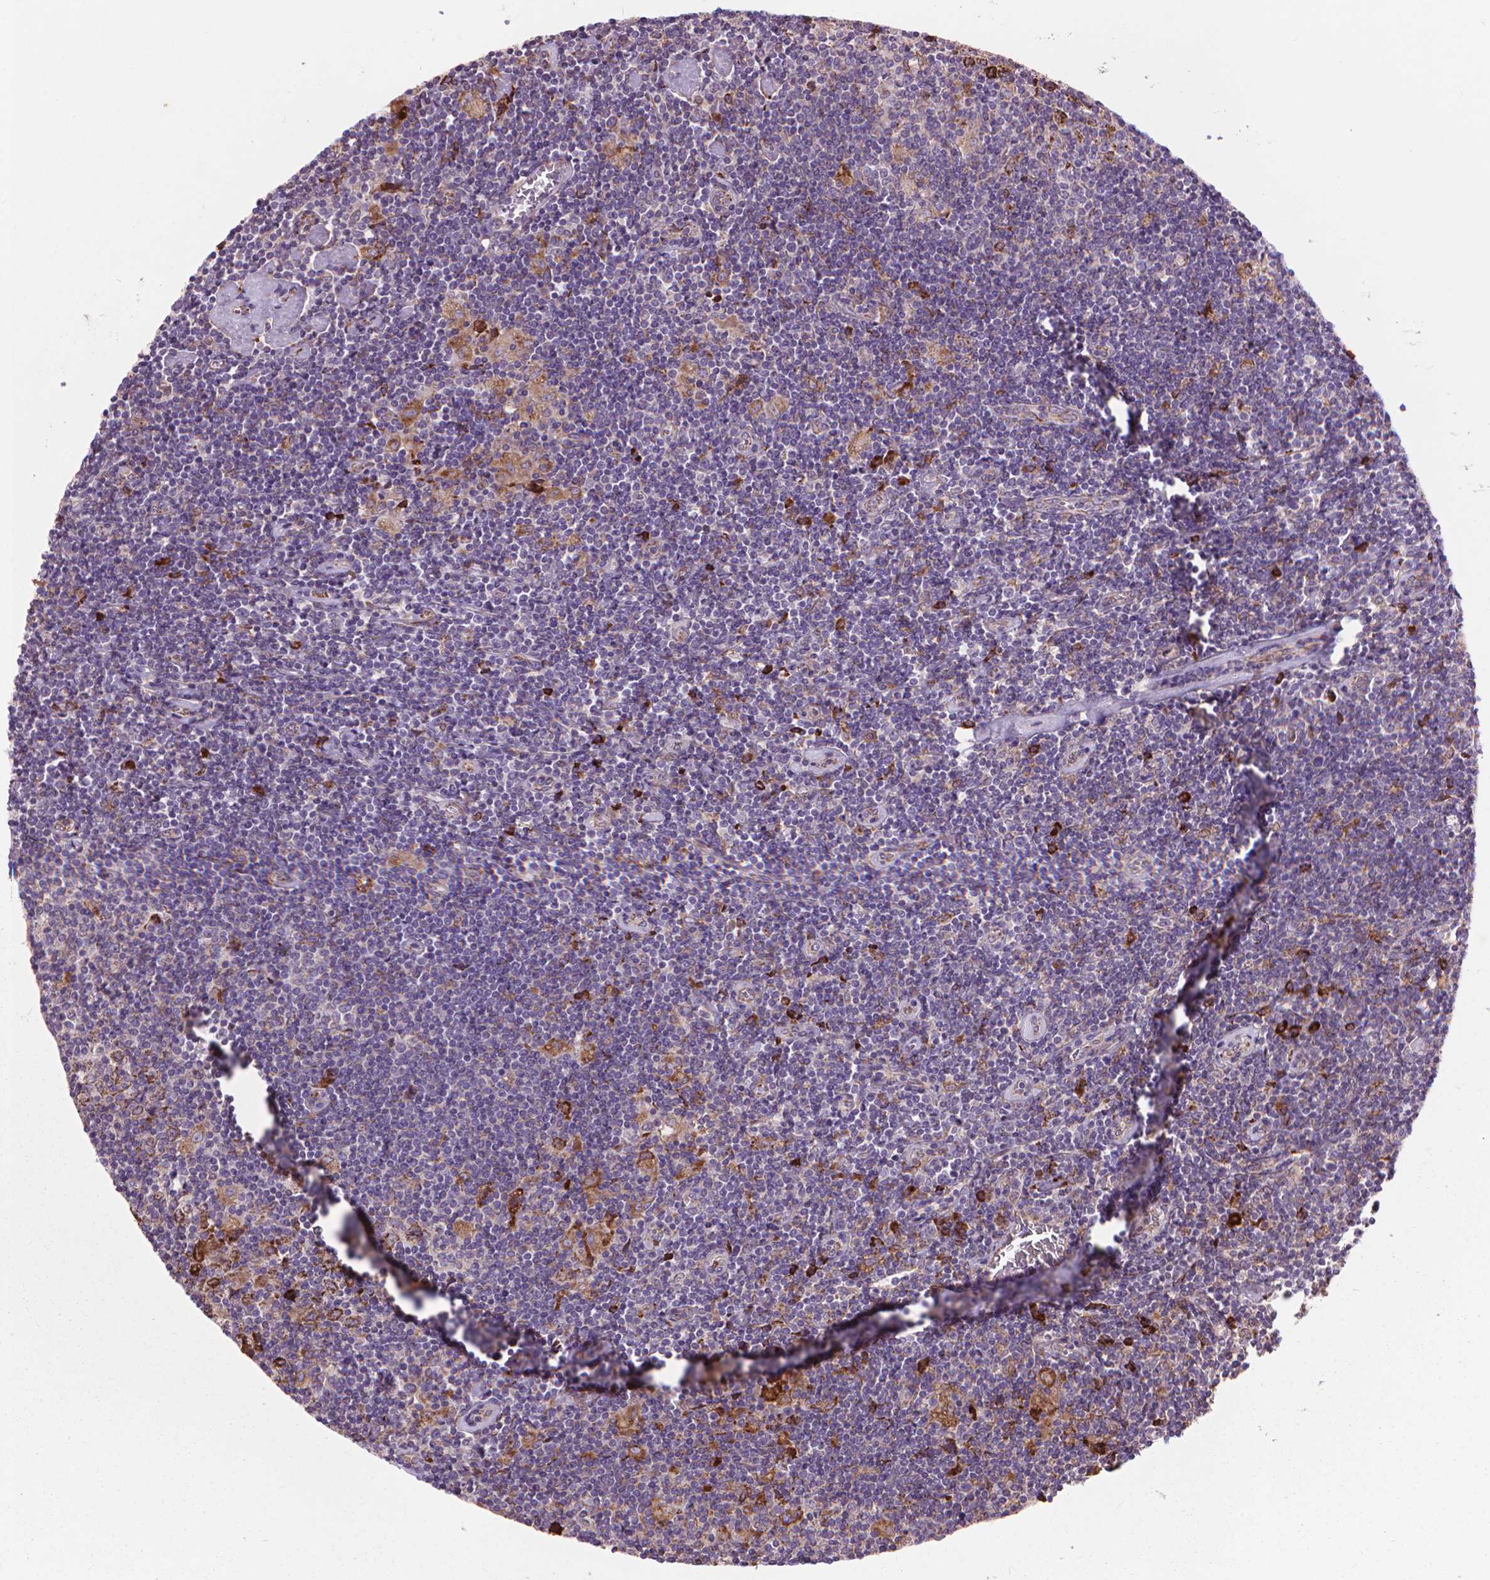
{"staining": {"intensity": "negative", "quantity": "none", "location": "none"}, "tissue": "lymphoma", "cell_type": "Tumor cells", "image_type": "cancer", "snomed": [{"axis": "morphology", "description": "Hodgkin's disease, NOS"}, {"axis": "topography", "description": "Lymph node"}], "caption": "This is a micrograph of immunohistochemistry (IHC) staining of Hodgkin's disease, which shows no positivity in tumor cells. (Brightfield microscopy of DAB IHC at high magnification).", "gene": "MYH14", "patient": {"sex": "male", "age": 40}}